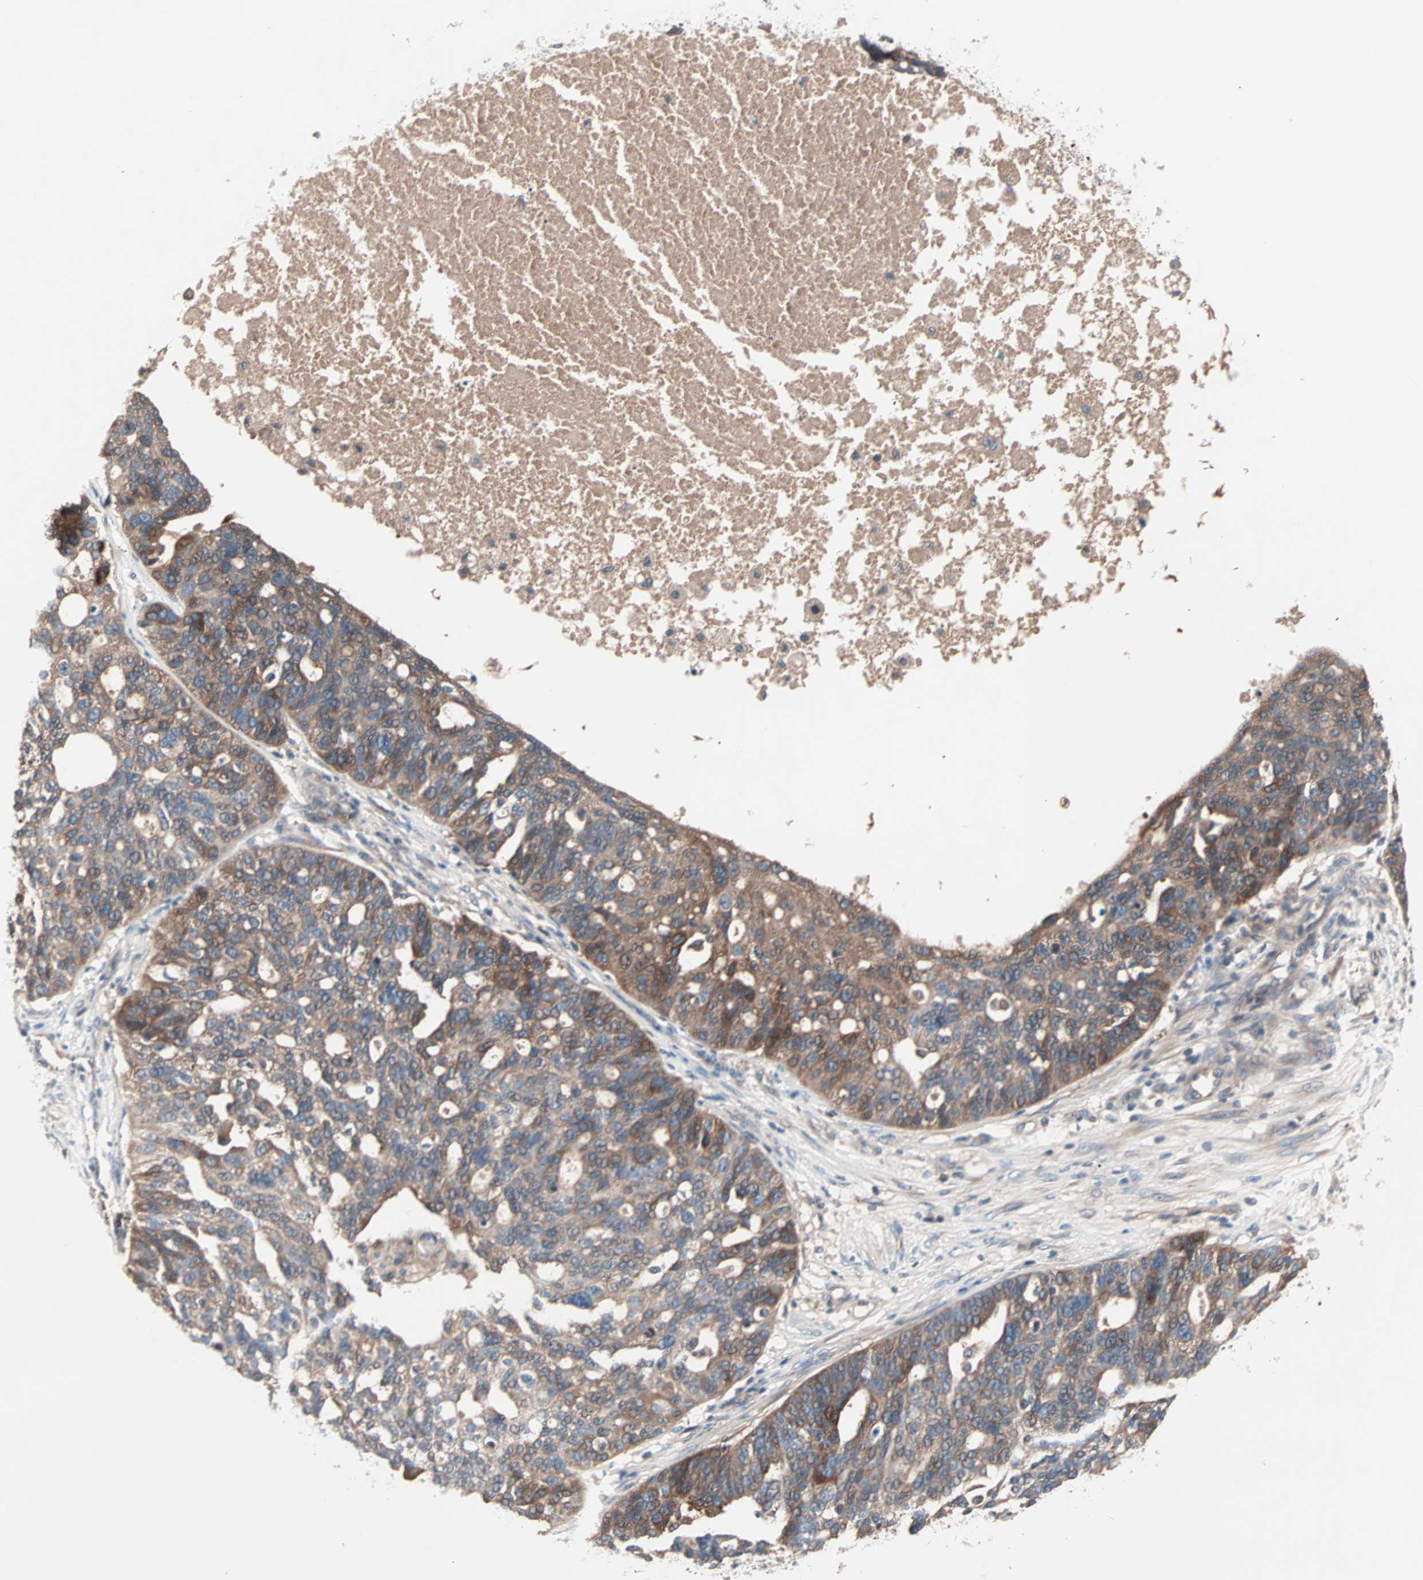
{"staining": {"intensity": "moderate", "quantity": ">75%", "location": "cytoplasmic/membranous"}, "tissue": "ovarian cancer", "cell_type": "Tumor cells", "image_type": "cancer", "snomed": [{"axis": "morphology", "description": "Cystadenocarcinoma, serous, NOS"}, {"axis": "topography", "description": "Ovary"}], "caption": "This is a histology image of immunohistochemistry (IHC) staining of serous cystadenocarcinoma (ovarian), which shows moderate expression in the cytoplasmic/membranous of tumor cells.", "gene": "CAD", "patient": {"sex": "female", "age": 59}}